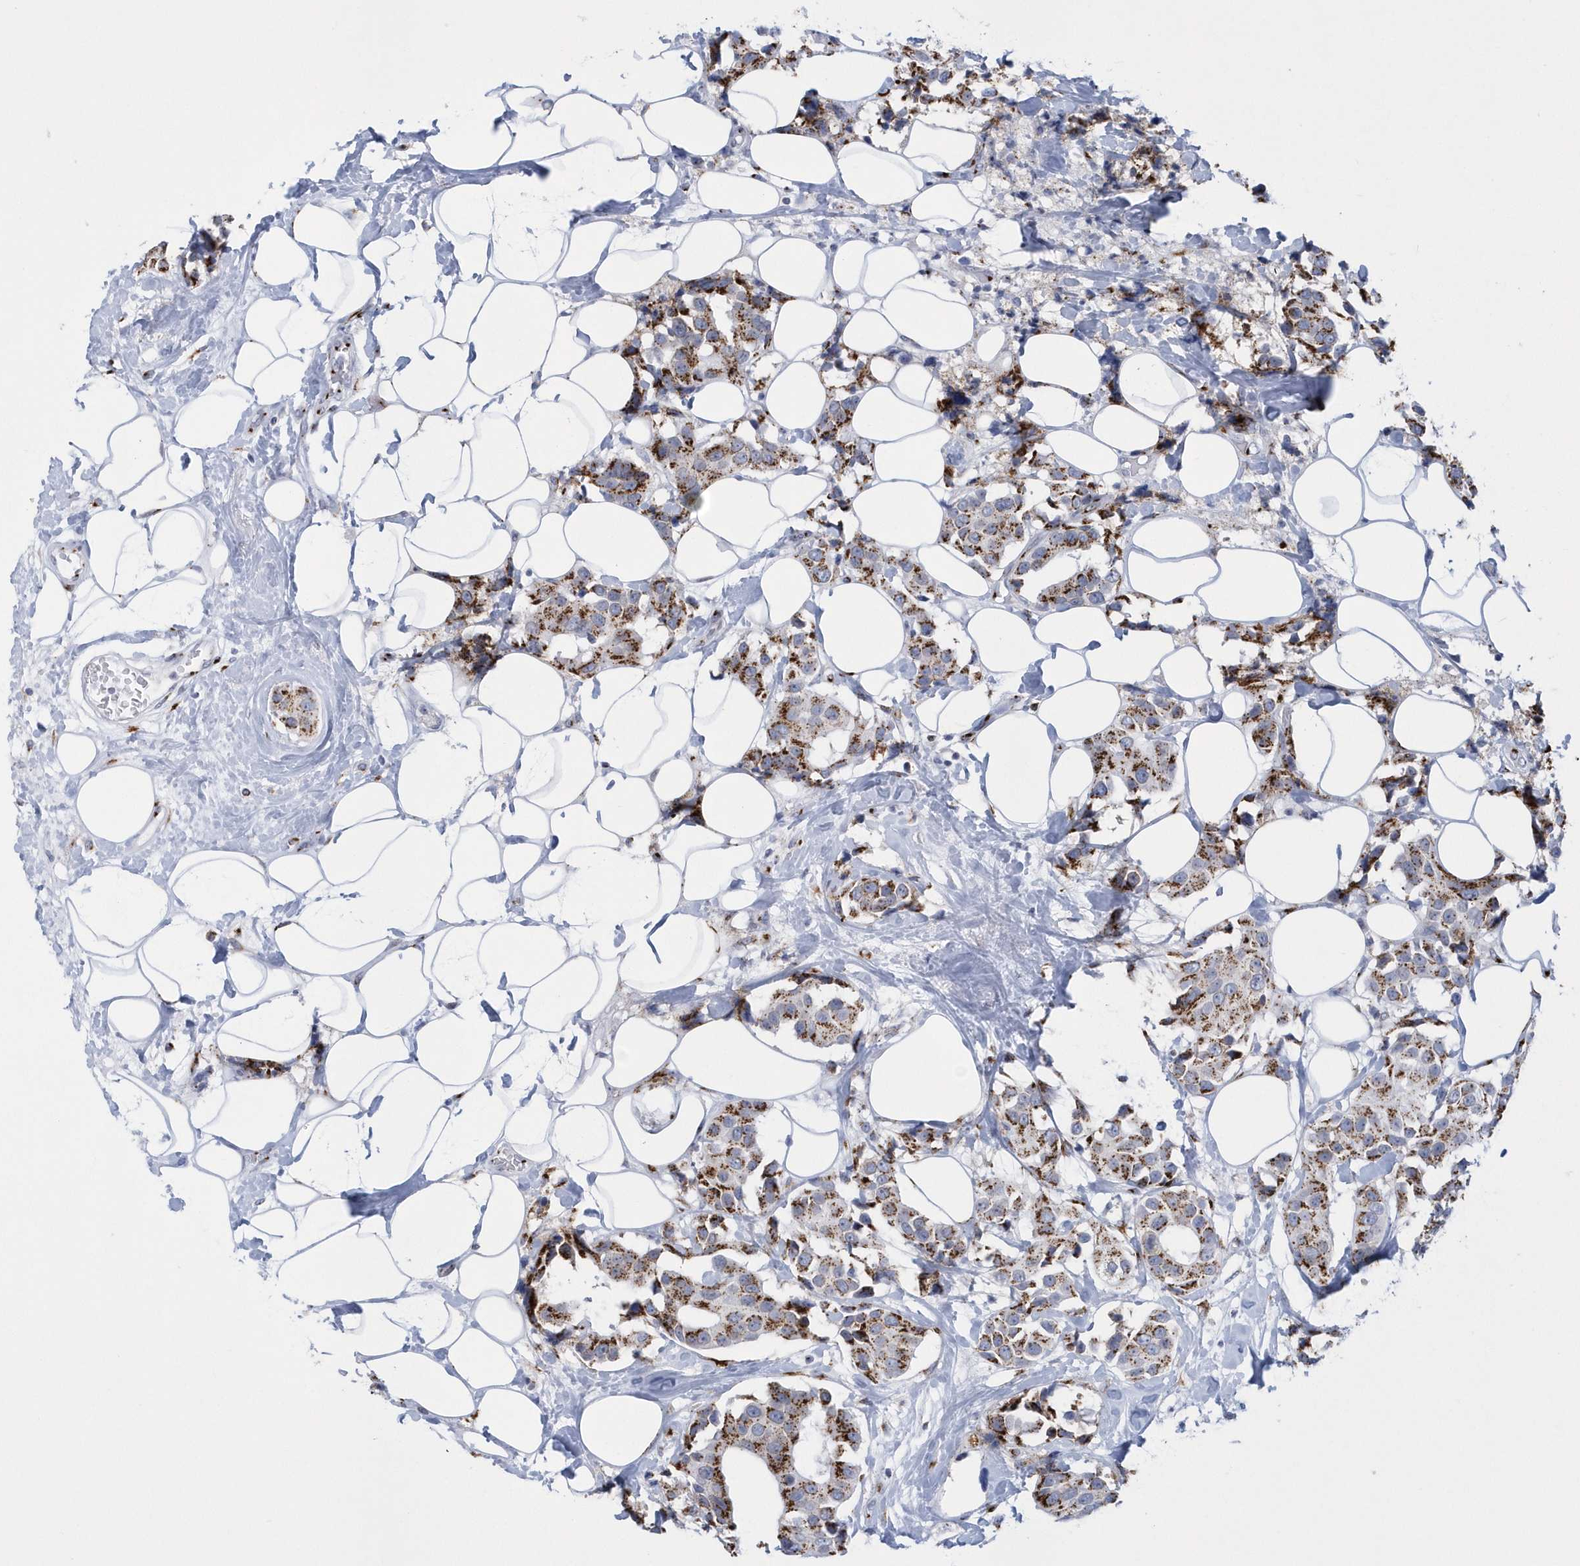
{"staining": {"intensity": "moderate", "quantity": ">75%", "location": "cytoplasmic/membranous"}, "tissue": "breast cancer", "cell_type": "Tumor cells", "image_type": "cancer", "snomed": [{"axis": "morphology", "description": "Normal tissue, NOS"}, {"axis": "morphology", "description": "Duct carcinoma"}, {"axis": "topography", "description": "Breast"}], "caption": "Moderate cytoplasmic/membranous expression is identified in about >75% of tumor cells in breast cancer (infiltrating ductal carcinoma). (DAB (3,3'-diaminobenzidine) IHC with brightfield microscopy, high magnification).", "gene": "SLX9", "patient": {"sex": "female", "age": 39}}